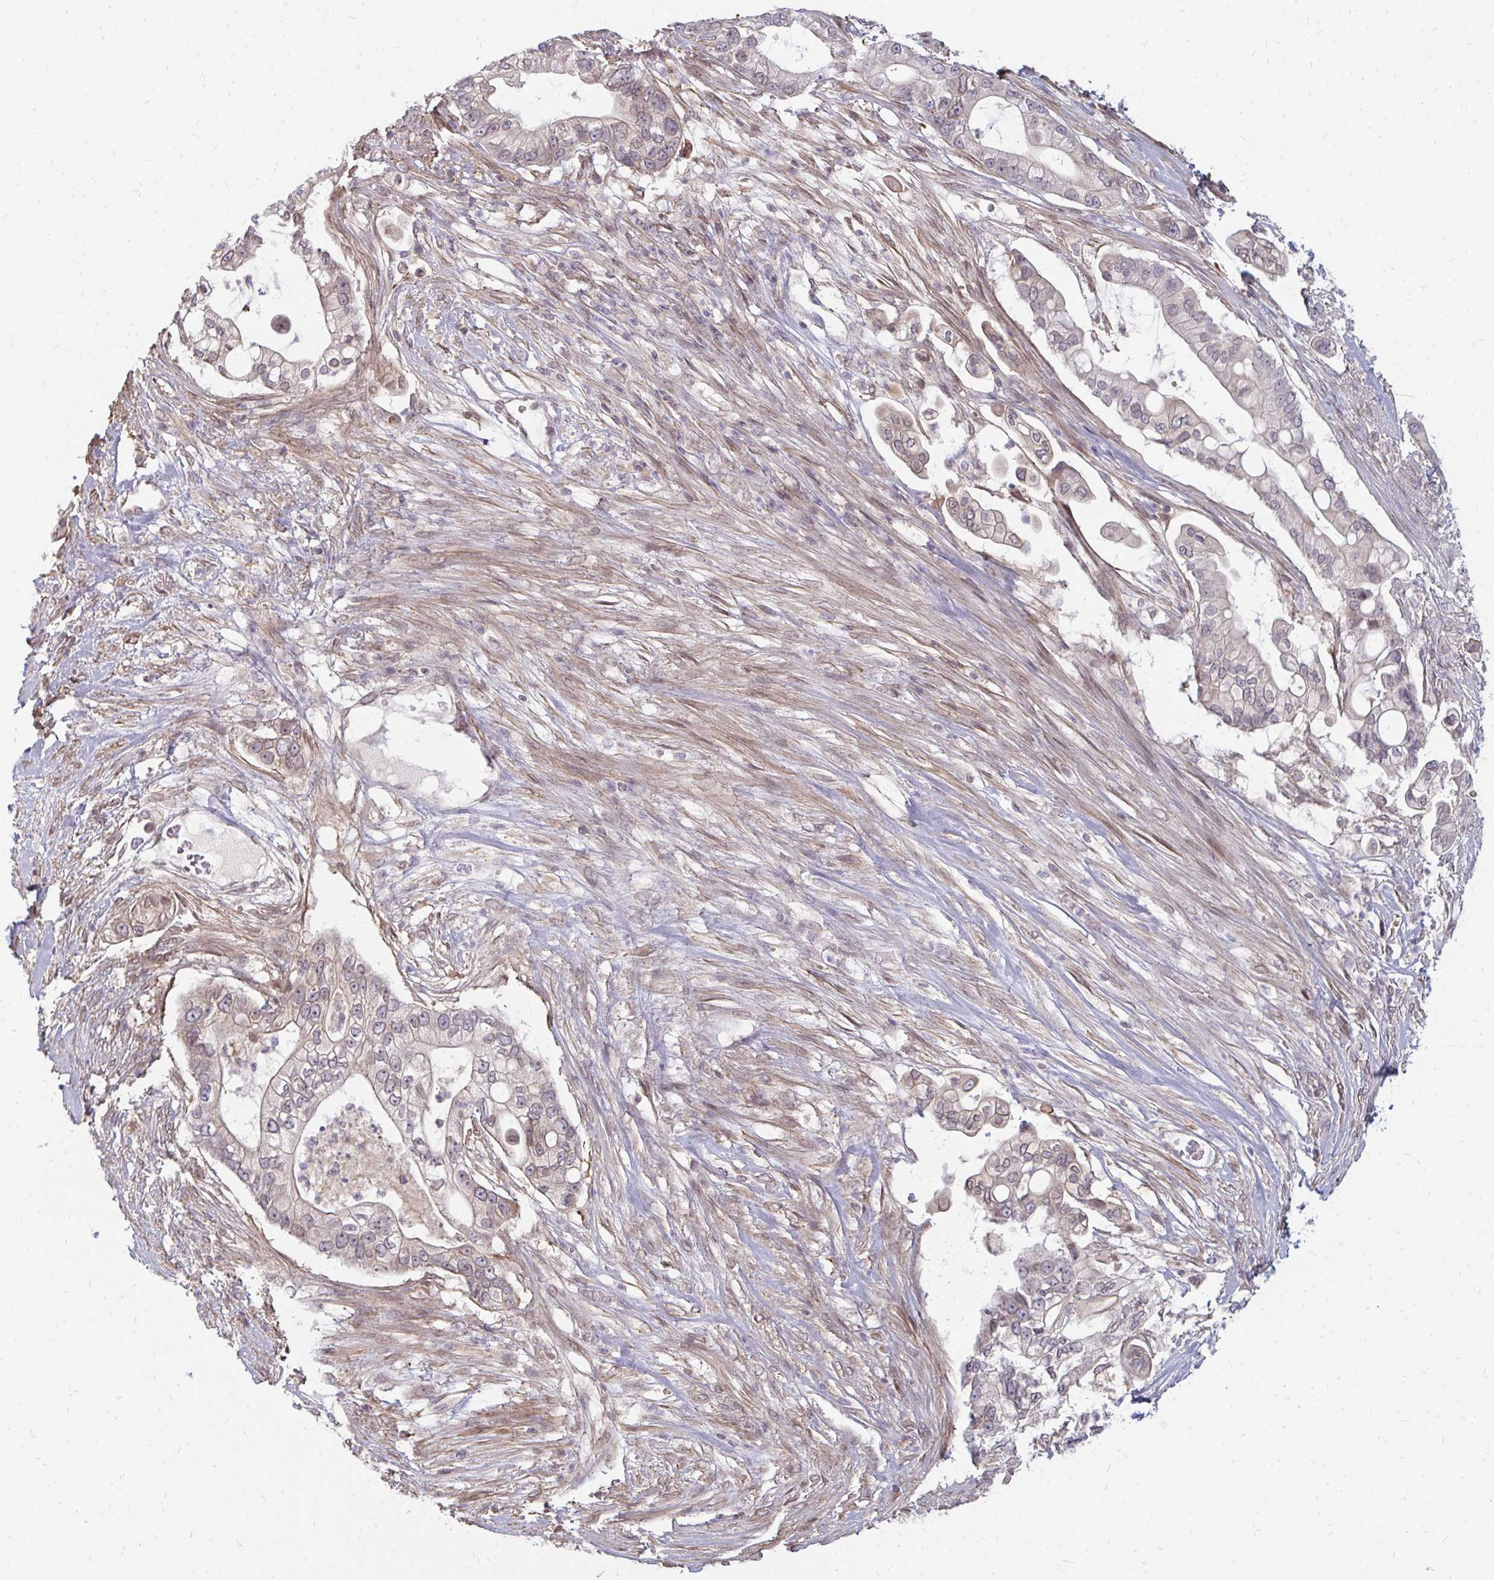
{"staining": {"intensity": "weak", "quantity": "25%-75%", "location": "cytoplasmic/membranous,nuclear"}, "tissue": "pancreatic cancer", "cell_type": "Tumor cells", "image_type": "cancer", "snomed": [{"axis": "morphology", "description": "Adenocarcinoma, NOS"}, {"axis": "topography", "description": "Pancreas"}], "caption": "The immunohistochemical stain highlights weak cytoplasmic/membranous and nuclear staining in tumor cells of adenocarcinoma (pancreatic) tissue.", "gene": "GPC5", "patient": {"sex": "female", "age": 69}}